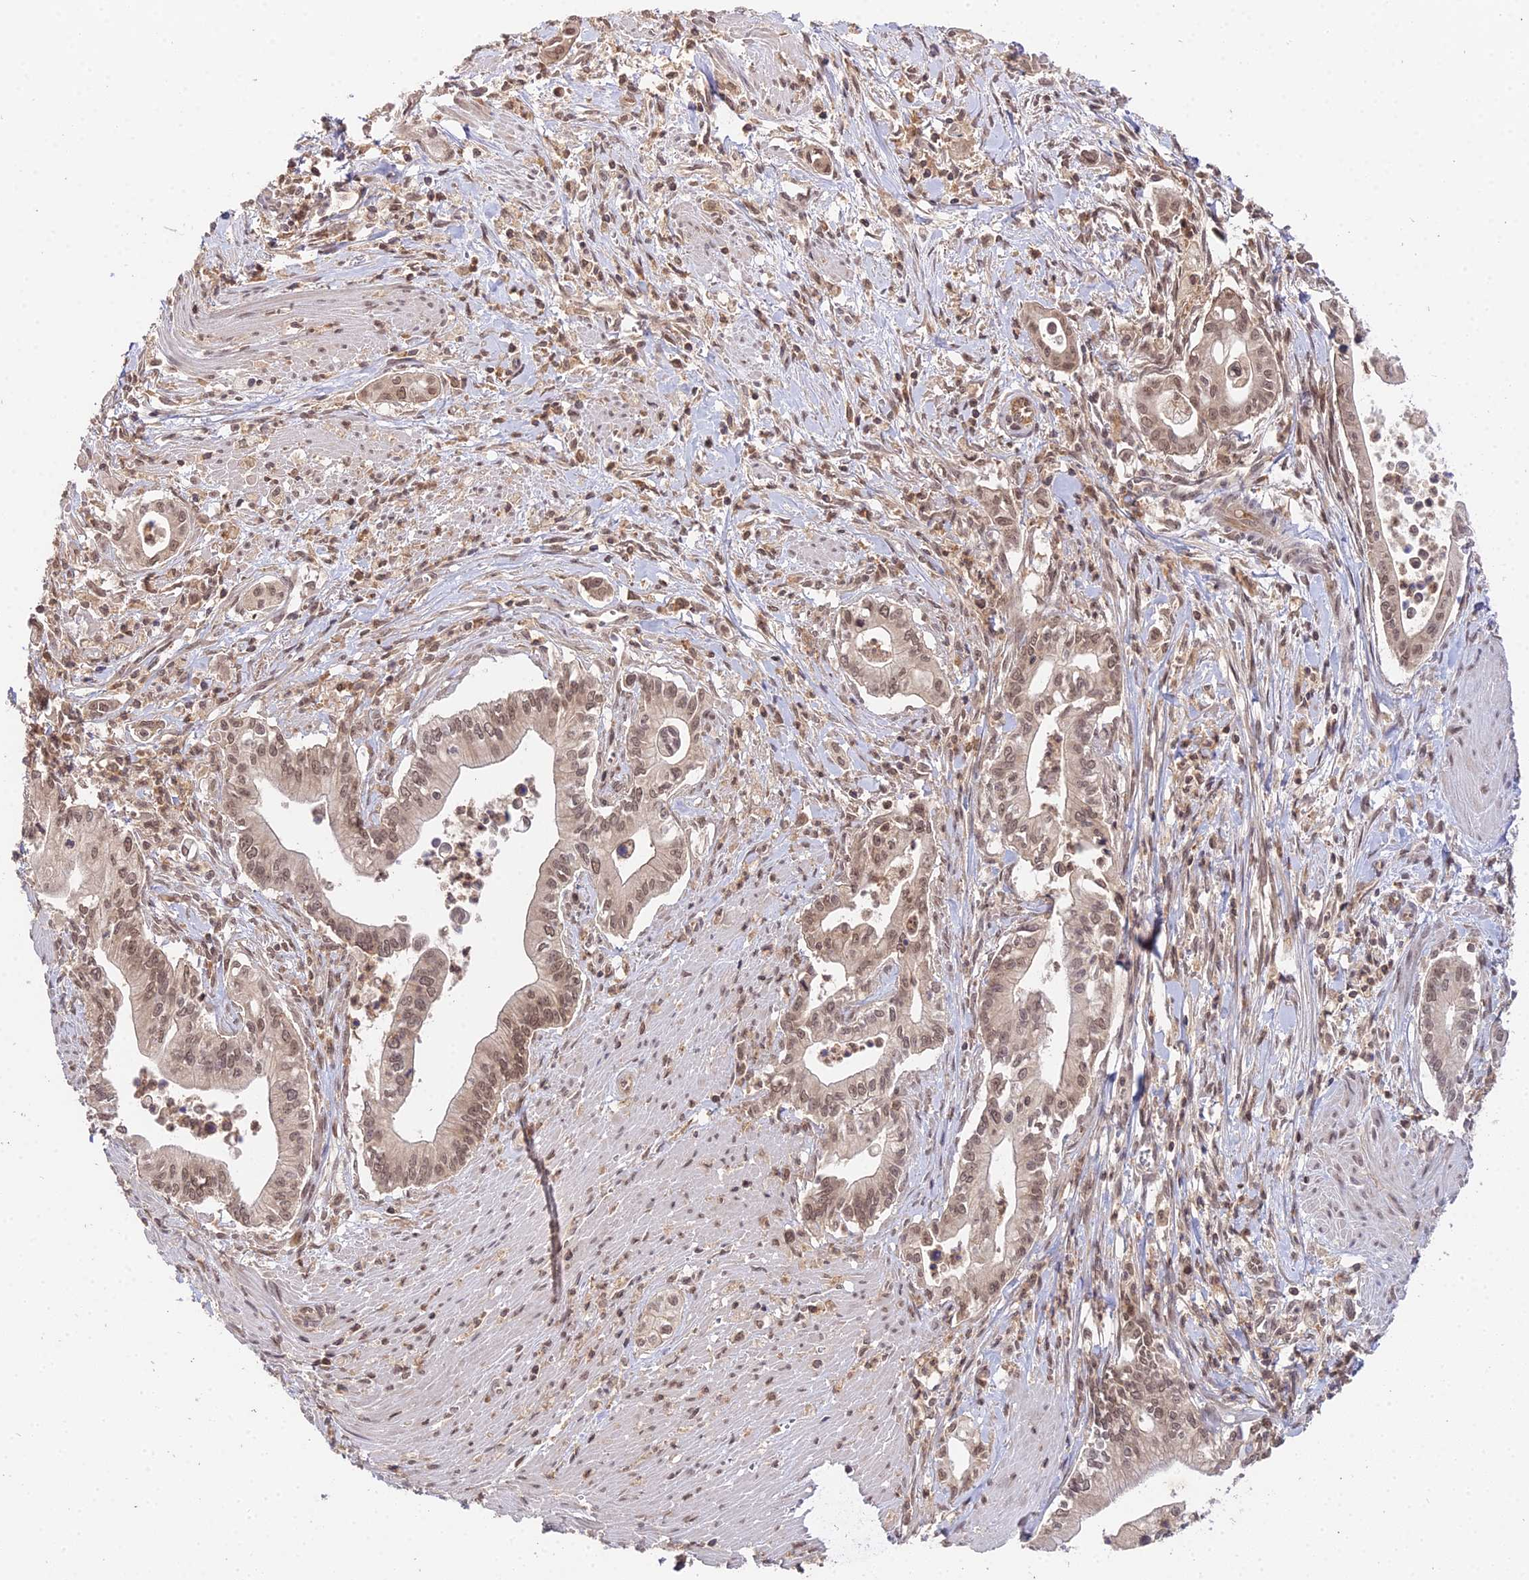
{"staining": {"intensity": "moderate", "quantity": ">75%", "location": "nuclear"}, "tissue": "pancreatic cancer", "cell_type": "Tumor cells", "image_type": "cancer", "snomed": [{"axis": "morphology", "description": "Adenocarcinoma, NOS"}, {"axis": "topography", "description": "Pancreas"}], "caption": "DAB immunohistochemical staining of human adenocarcinoma (pancreatic) shows moderate nuclear protein positivity in approximately >75% of tumor cells.", "gene": "TPRX1", "patient": {"sex": "male", "age": 78}}